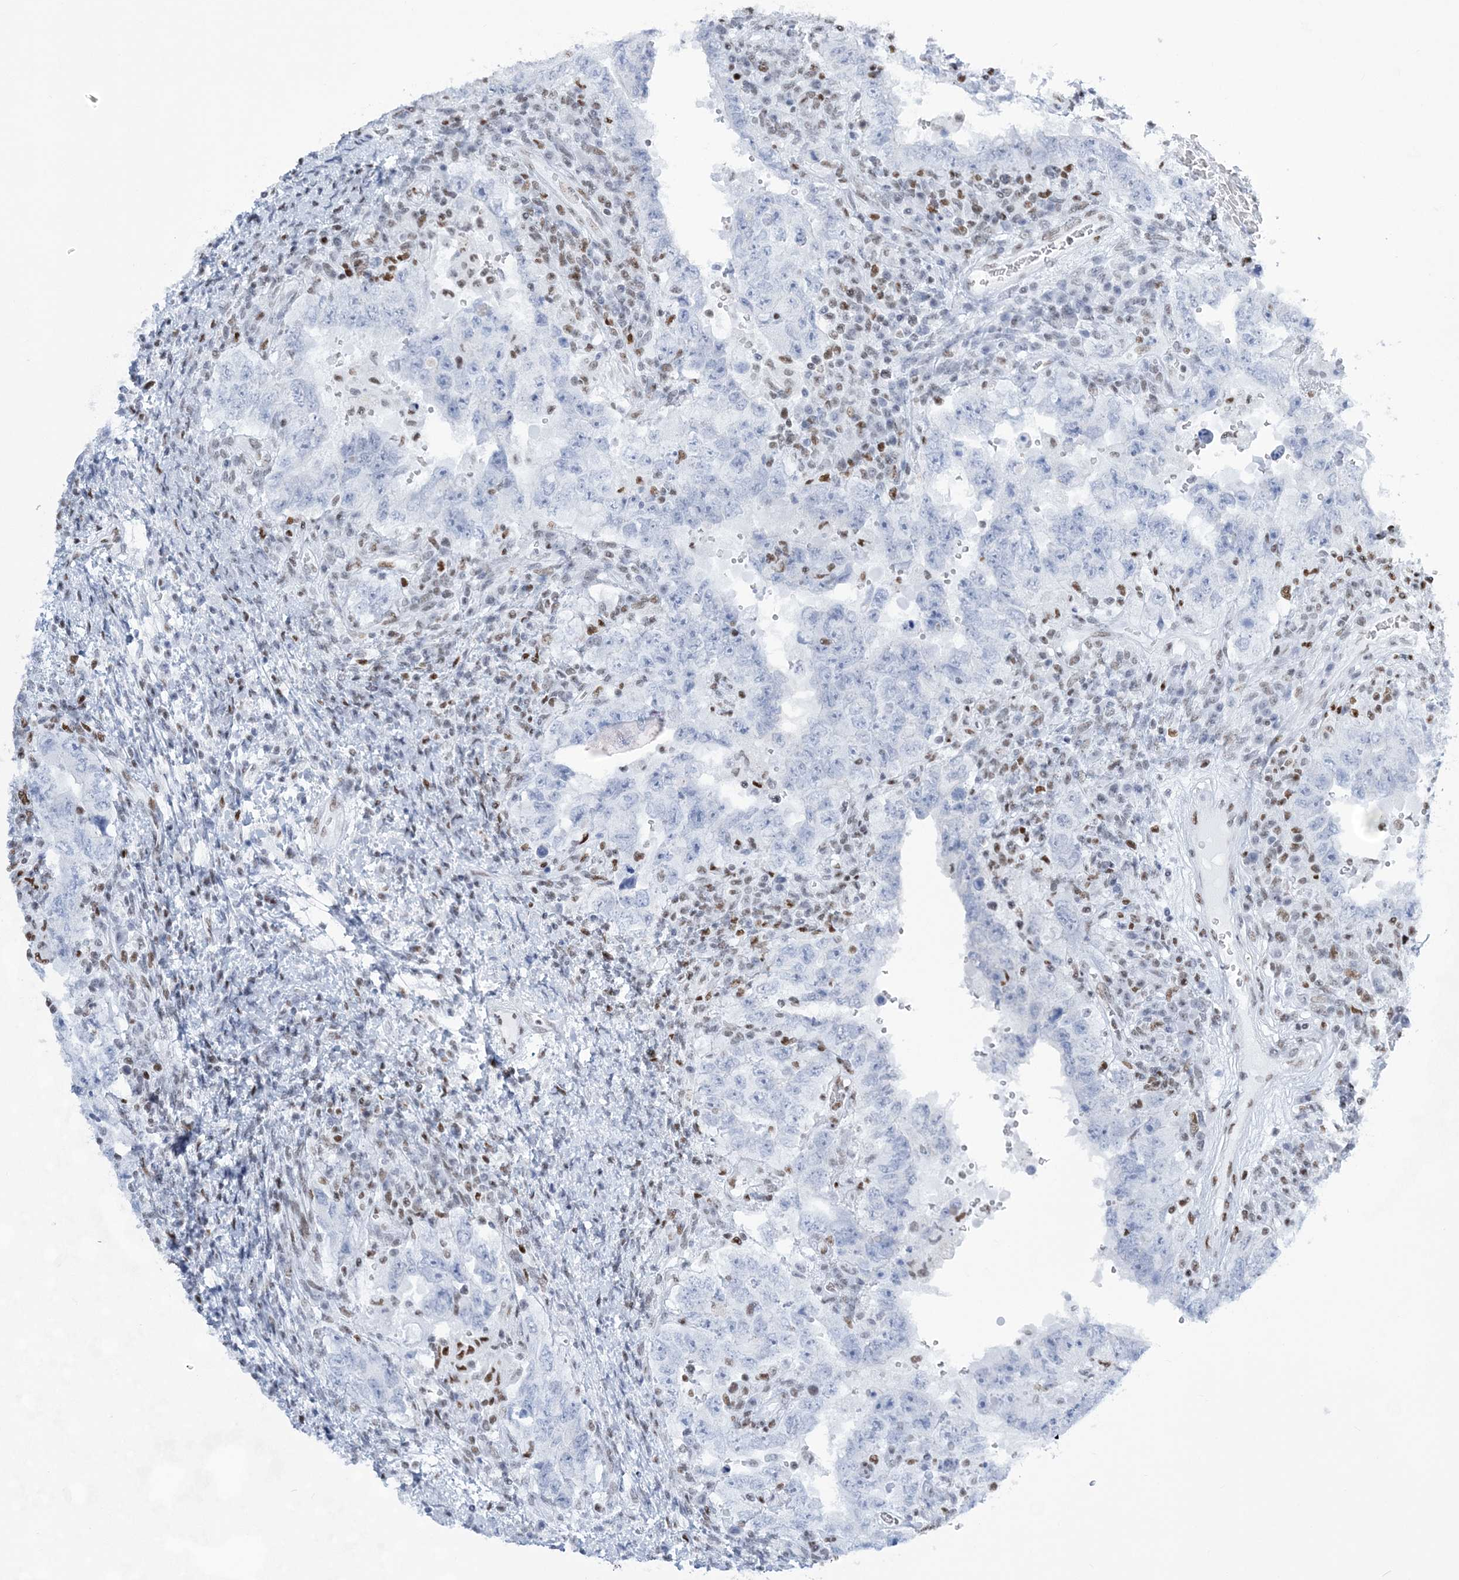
{"staining": {"intensity": "negative", "quantity": "none", "location": "none"}, "tissue": "testis cancer", "cell_type": "Tumor cells", "image_type": "cancer", "snomed": [{"axis": "morphology", "description": "Carcinoma, Embryonal, NOS"}, {"axis": "topography", "description": "Testis"}], "caption": "The histopathology image displays no significant positivity in tumor cells of testis embryonal carcinoma.", "gene": "ZBTB7A", "patient": {"sex": "male", "age": 26}}